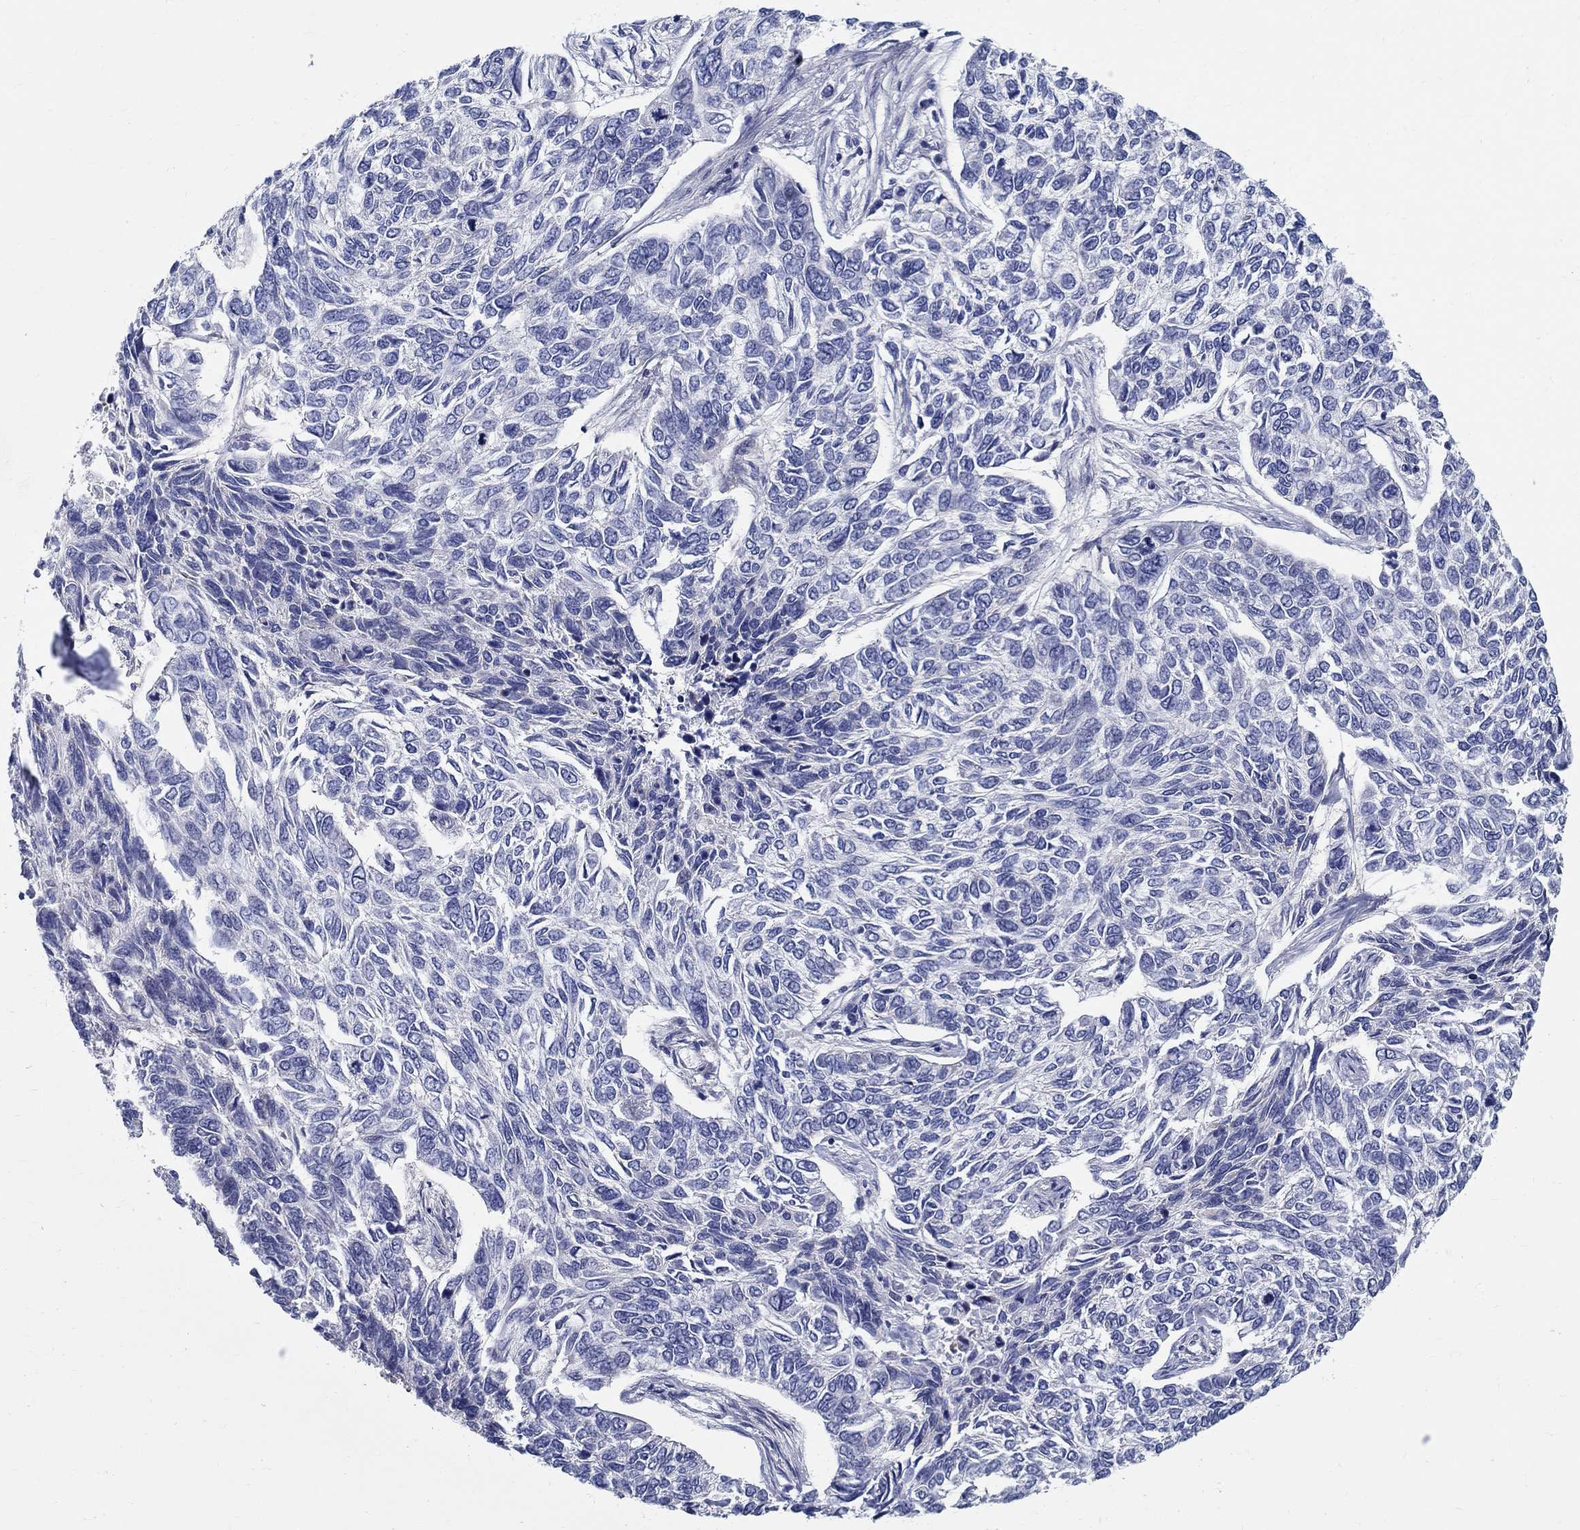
{"staining": {"intensity": "negative", "quantity": "none", "location": "none"}, "tissue": "skin cancer", "cell_type": "Tumor cells", "image_type": "cancer", "snomed": [{"axis": "morphology", "description": "Basal cell carcinoma"}, {"axis": "topography", "description": "Skin"}], "caption": "Immunohistochemistry micrograph of human basal cell carcinoma (skin) stained for a protein (brown), which shows no staining in tumor cells. Nuclei are stained in blue.", "gene": "C16orf46", "patient": {"sex": "female", "age": 65}}